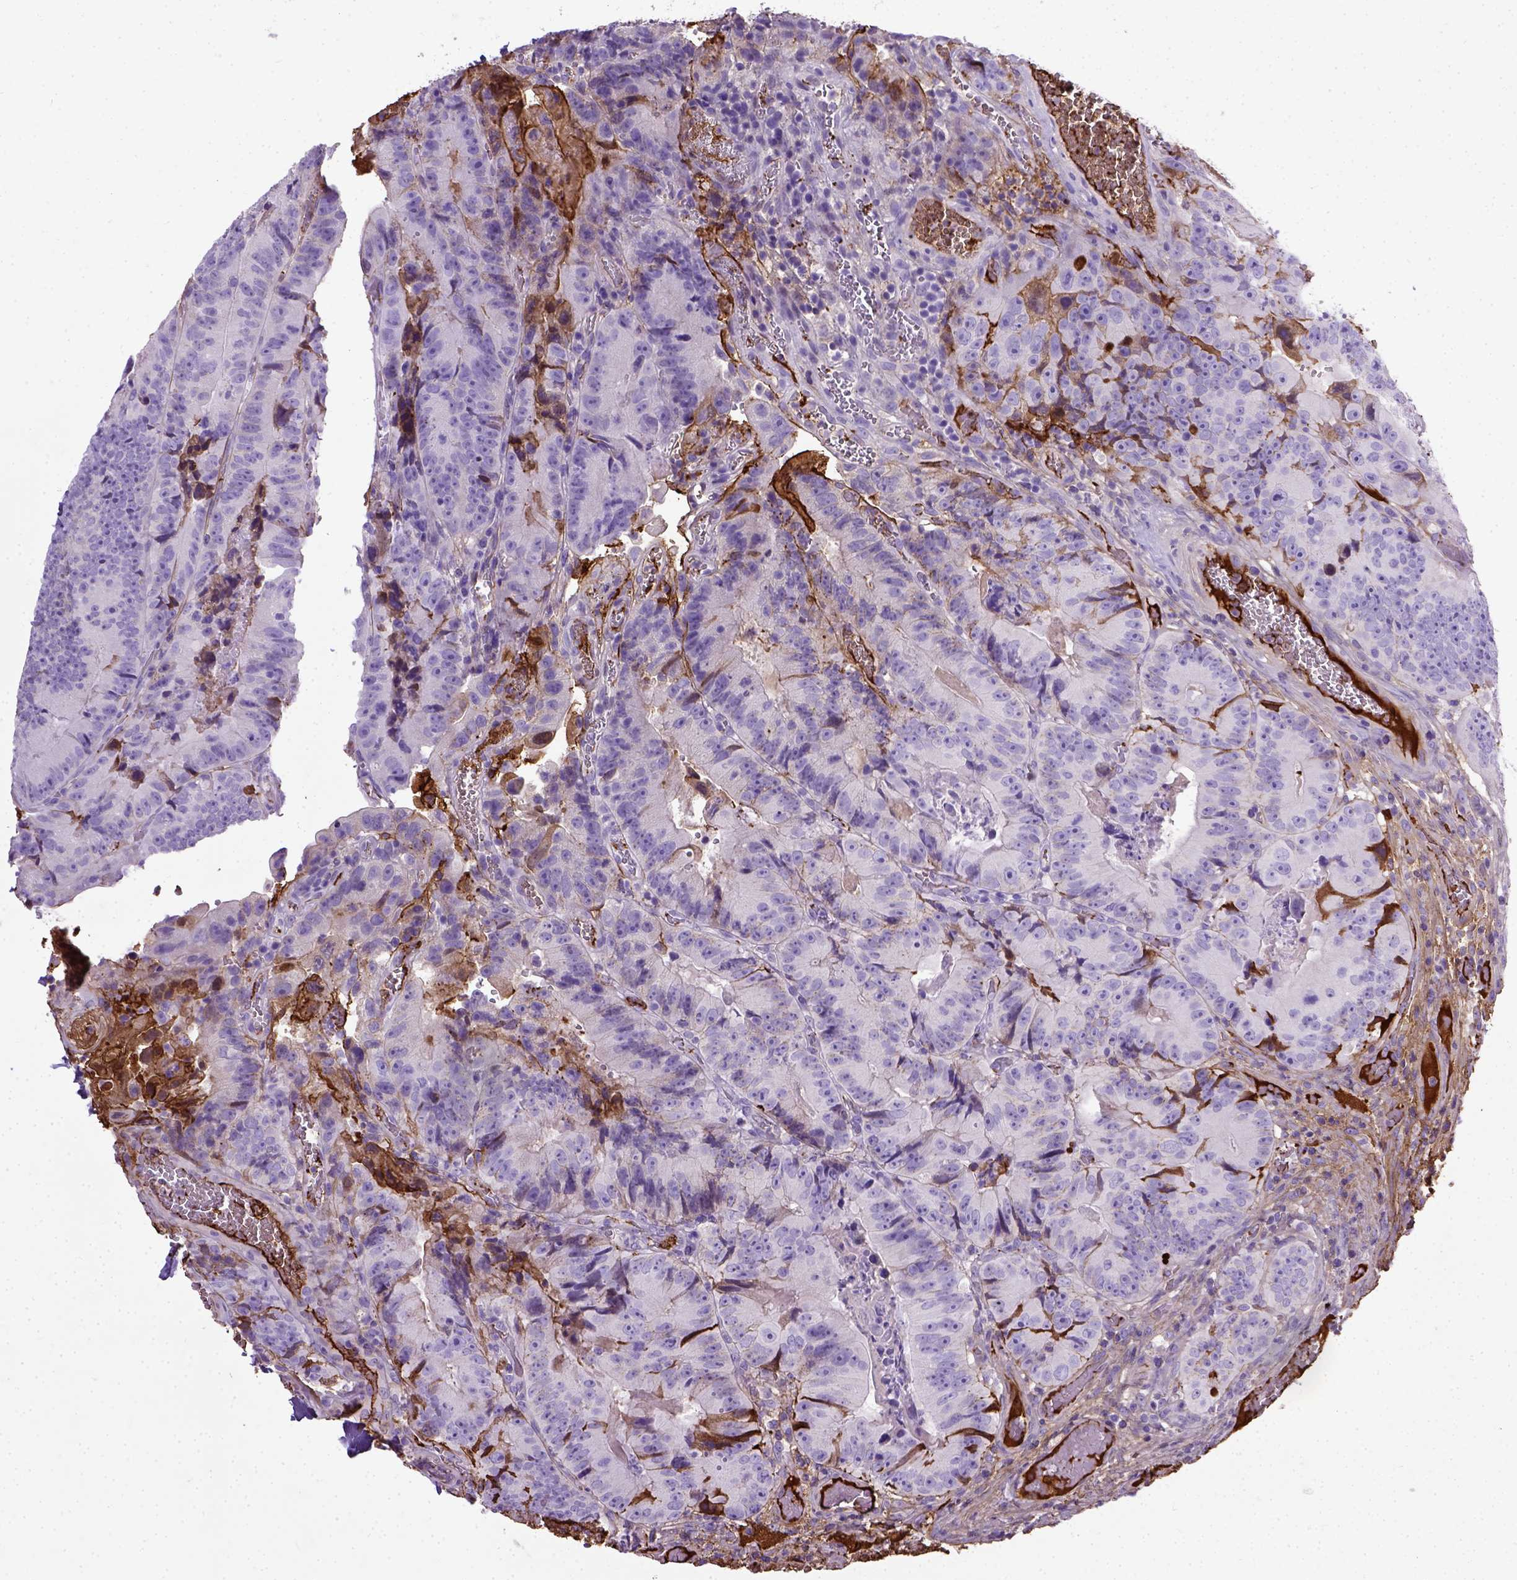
{"staining": {"intensity": "negative", "quantity": "none", "location": "none"}, "tissue": "colorectal cancer", "cell_type": "Tumor cells", "image_type": "cancer", "snomed": [{"axis": "morphology", "description": "Adenocarcinoma, NOS"}, {"axis": "topography", "description": "Colon"}], "caption": "Protein analysis of colorectal cancer (adenocarcinoma) displays no significant expression in tumor cells.", "gene": "ADAMTS8", "patient": {"sex": "female", "age": 86}}